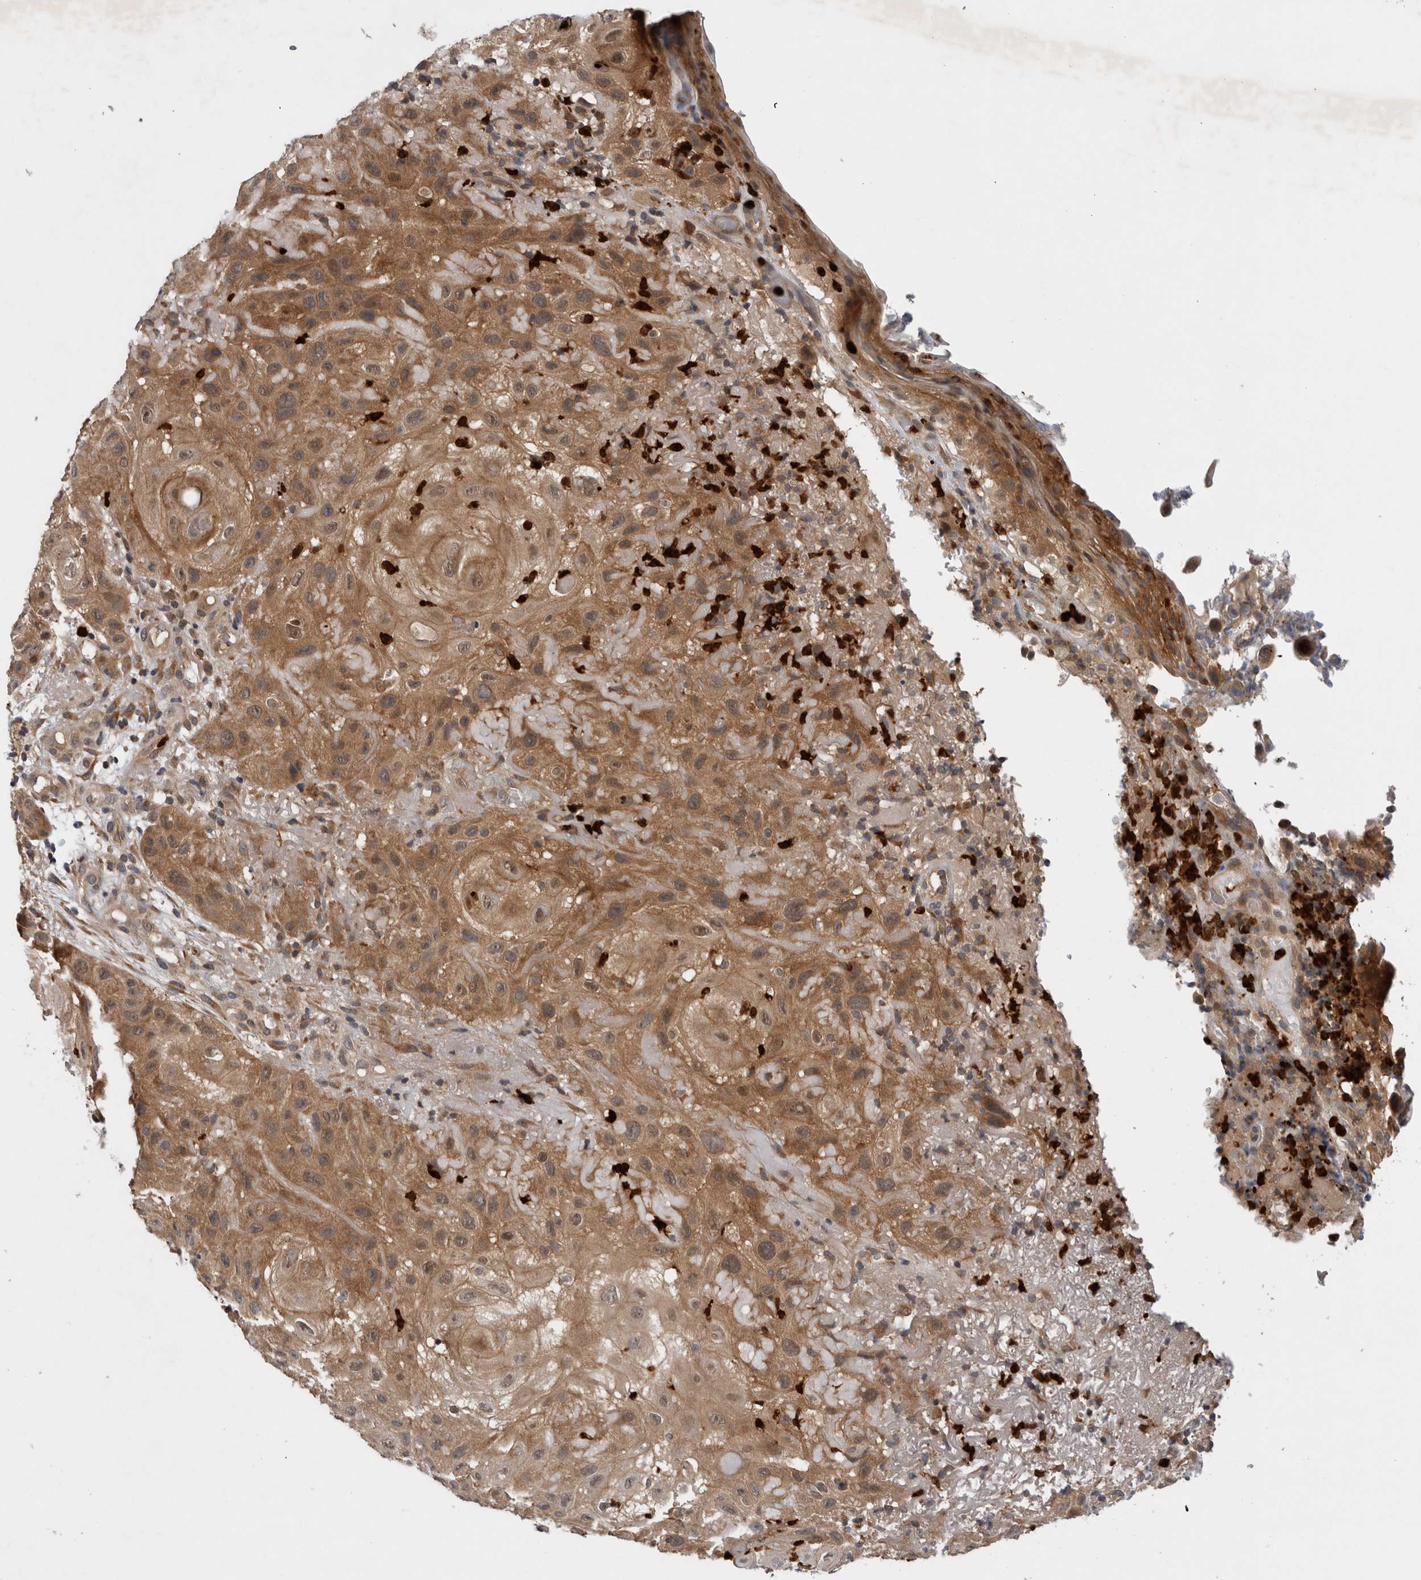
{"staining": {"intensity": "moderate", "quantity": ">75%", "location": "cytoplasmic/membranous"}, "tissue": "skin cancer", "cell_type": "Tumor cells", "image_type": "cancer", "snomed": [{"axis": "morphology", "description": "Squamous cell carcinoma, NOS"}, {"axis": "topography", "description": "Skin"}], "caption": "Protein expression analysis of human squamous cell carcinoma (skin) reveals moderate cytoplasmic/membranous staining in about >75% of tumor cells.", "gene": "PDCD2", "patient": {"sex": "female", "age": 96}}